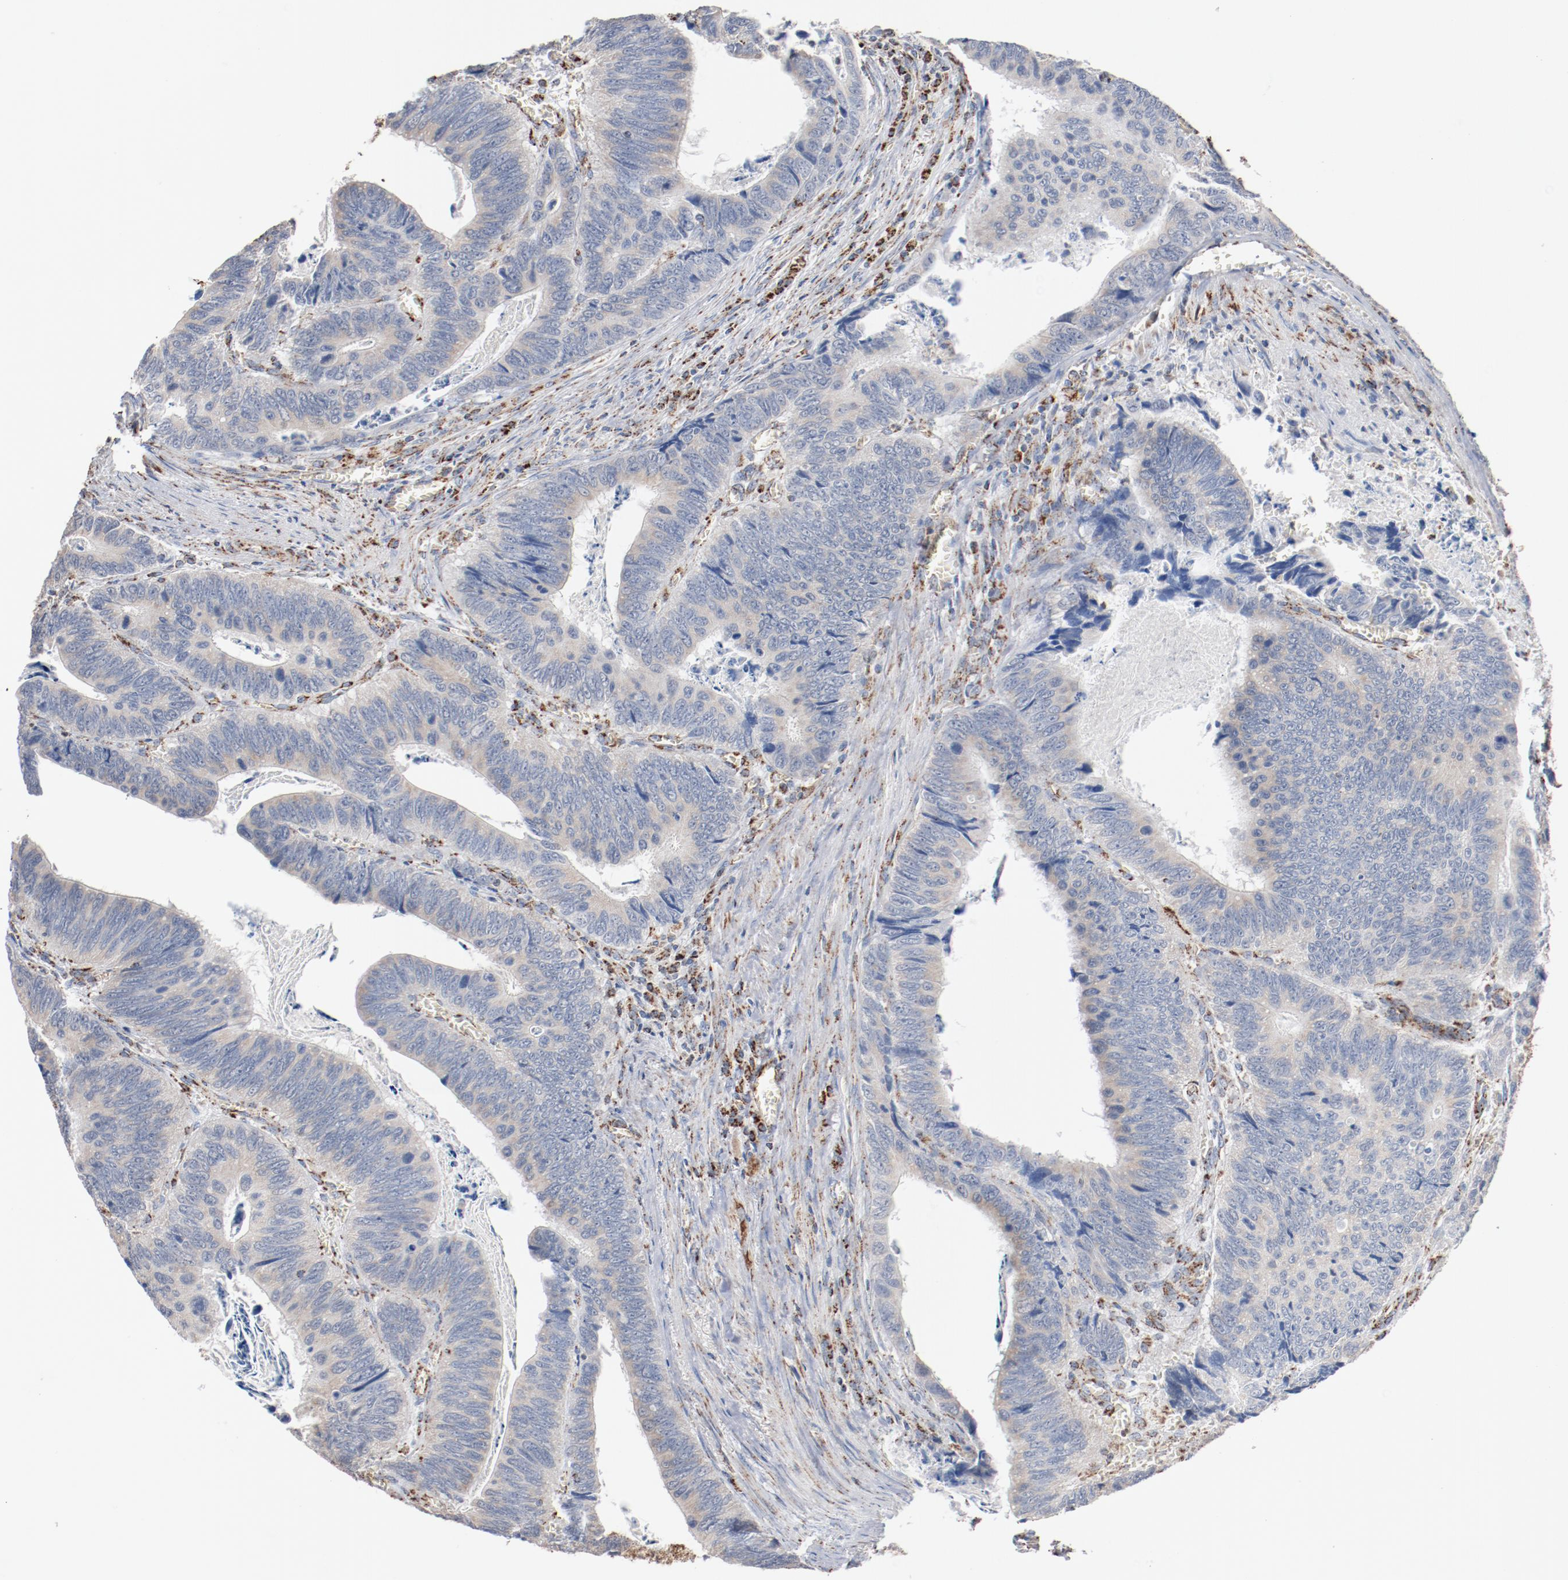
{"staining": {"intensity": "negative", "quantity": "none", "location": "none"}, "tissue": "colorectal cancer", "cell_type": "Tumor cells", "image_type": "cancer", "snomed": [{"axis": "morphology", "description": "Adenocarcinoma, NOS"}, {"axis": "topography", "description": "Colon"}], "caption": "The photomicrograph reveals no staining of tumor cells in colorectal cancer.", "gene": "NDUFS4", "patient": {"sex": "male", "age": 72}}